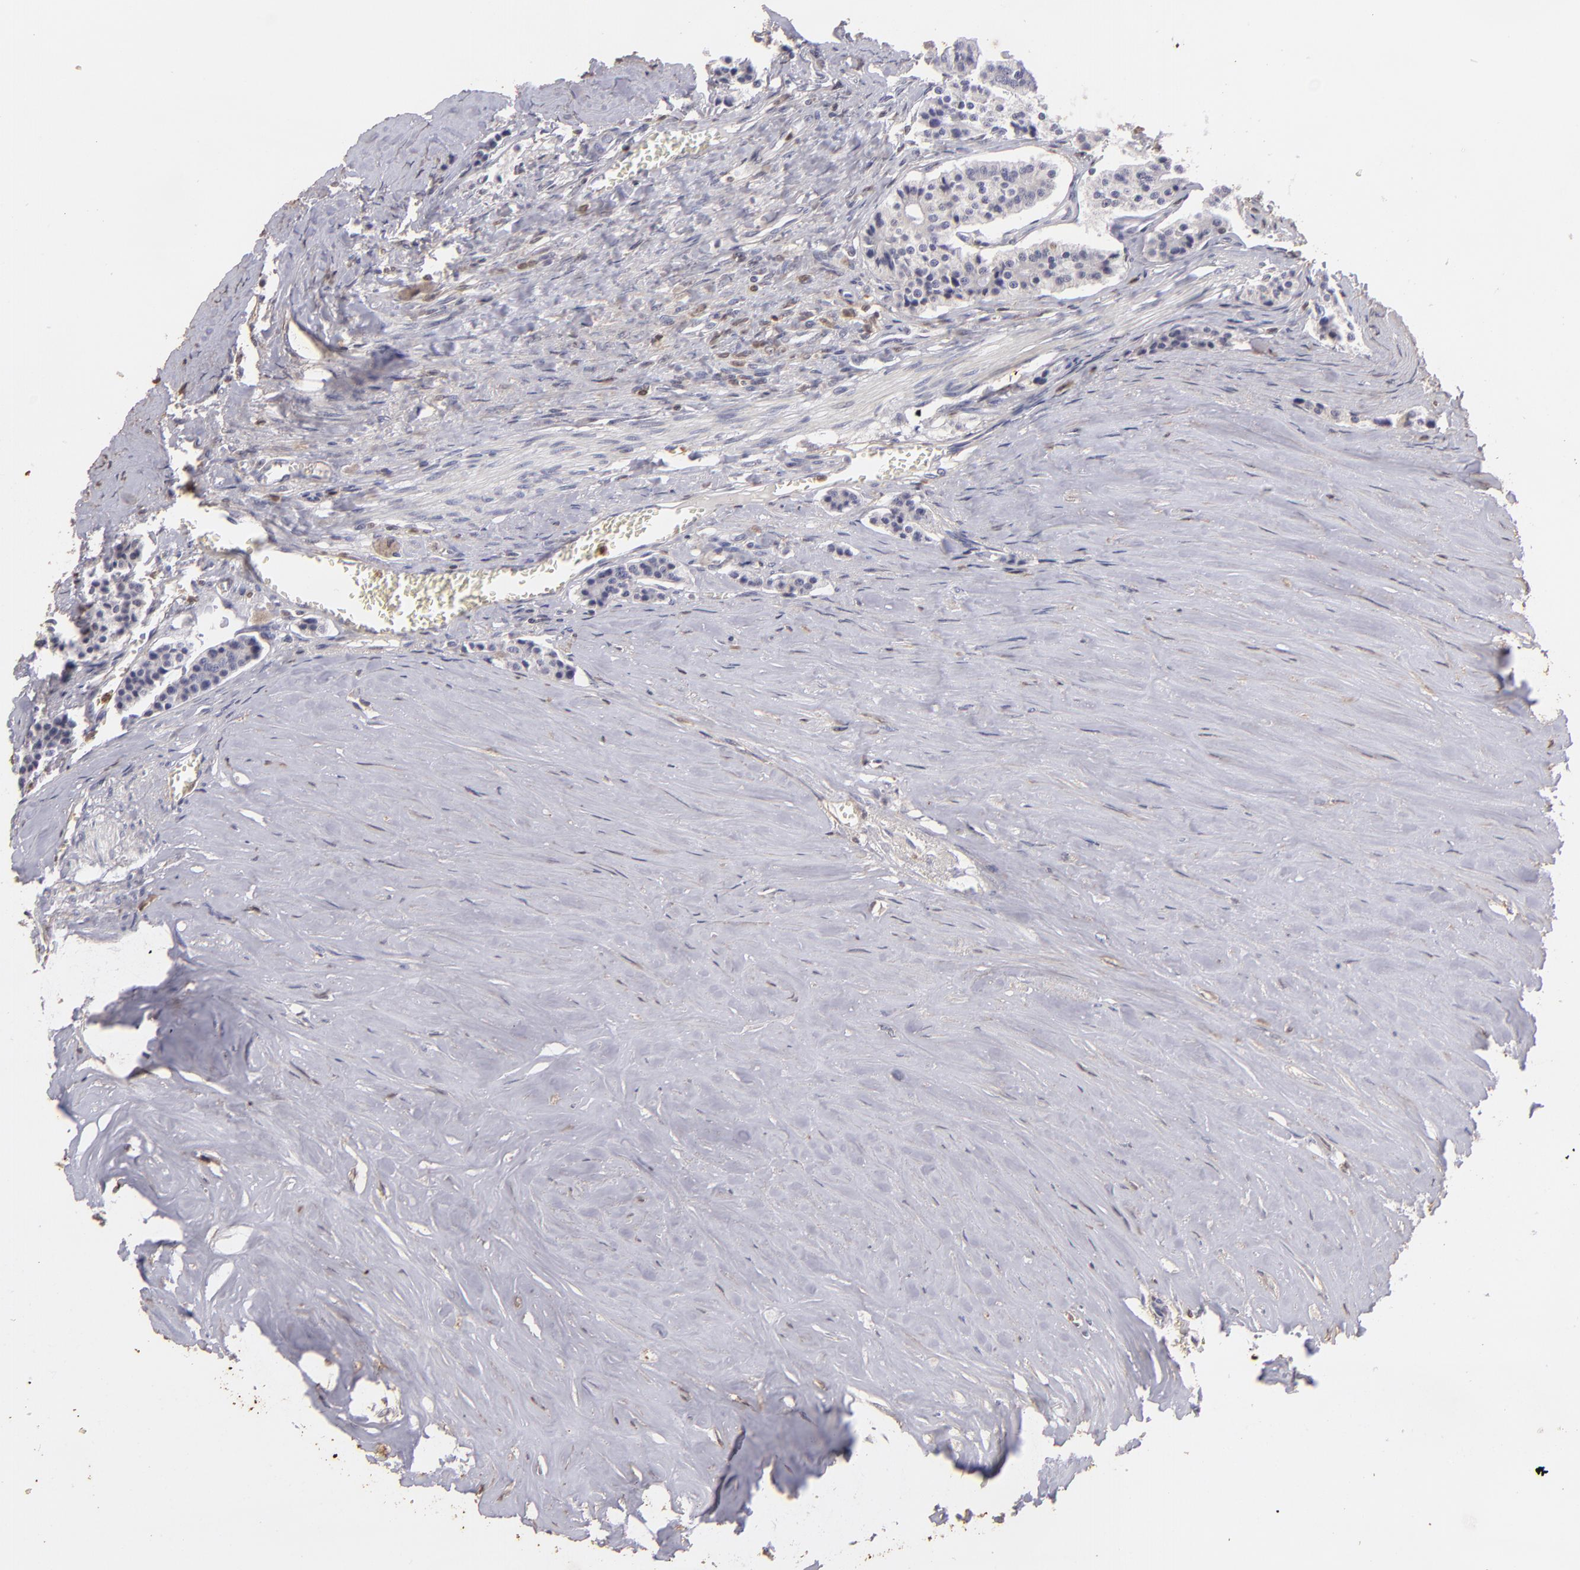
{"staining": {"intensity": "negative", "quantity": "none", "location": "none"}, "tissue": "carcinoid", "cell_type": "Tumor cells", "image_type": "cancer", "snomed": [{"axis": "morphology", "description": "Carcinoid, malignant, NOS"}, {"axis": "topography", "description": "Small intestine"}], "caption": "This is an immunohistochemistry (IHC) image of carcinoid. There is no positivity in tumor cells.", "gene": "S100A2", "patient": {"sex": "male", "age": 63}}